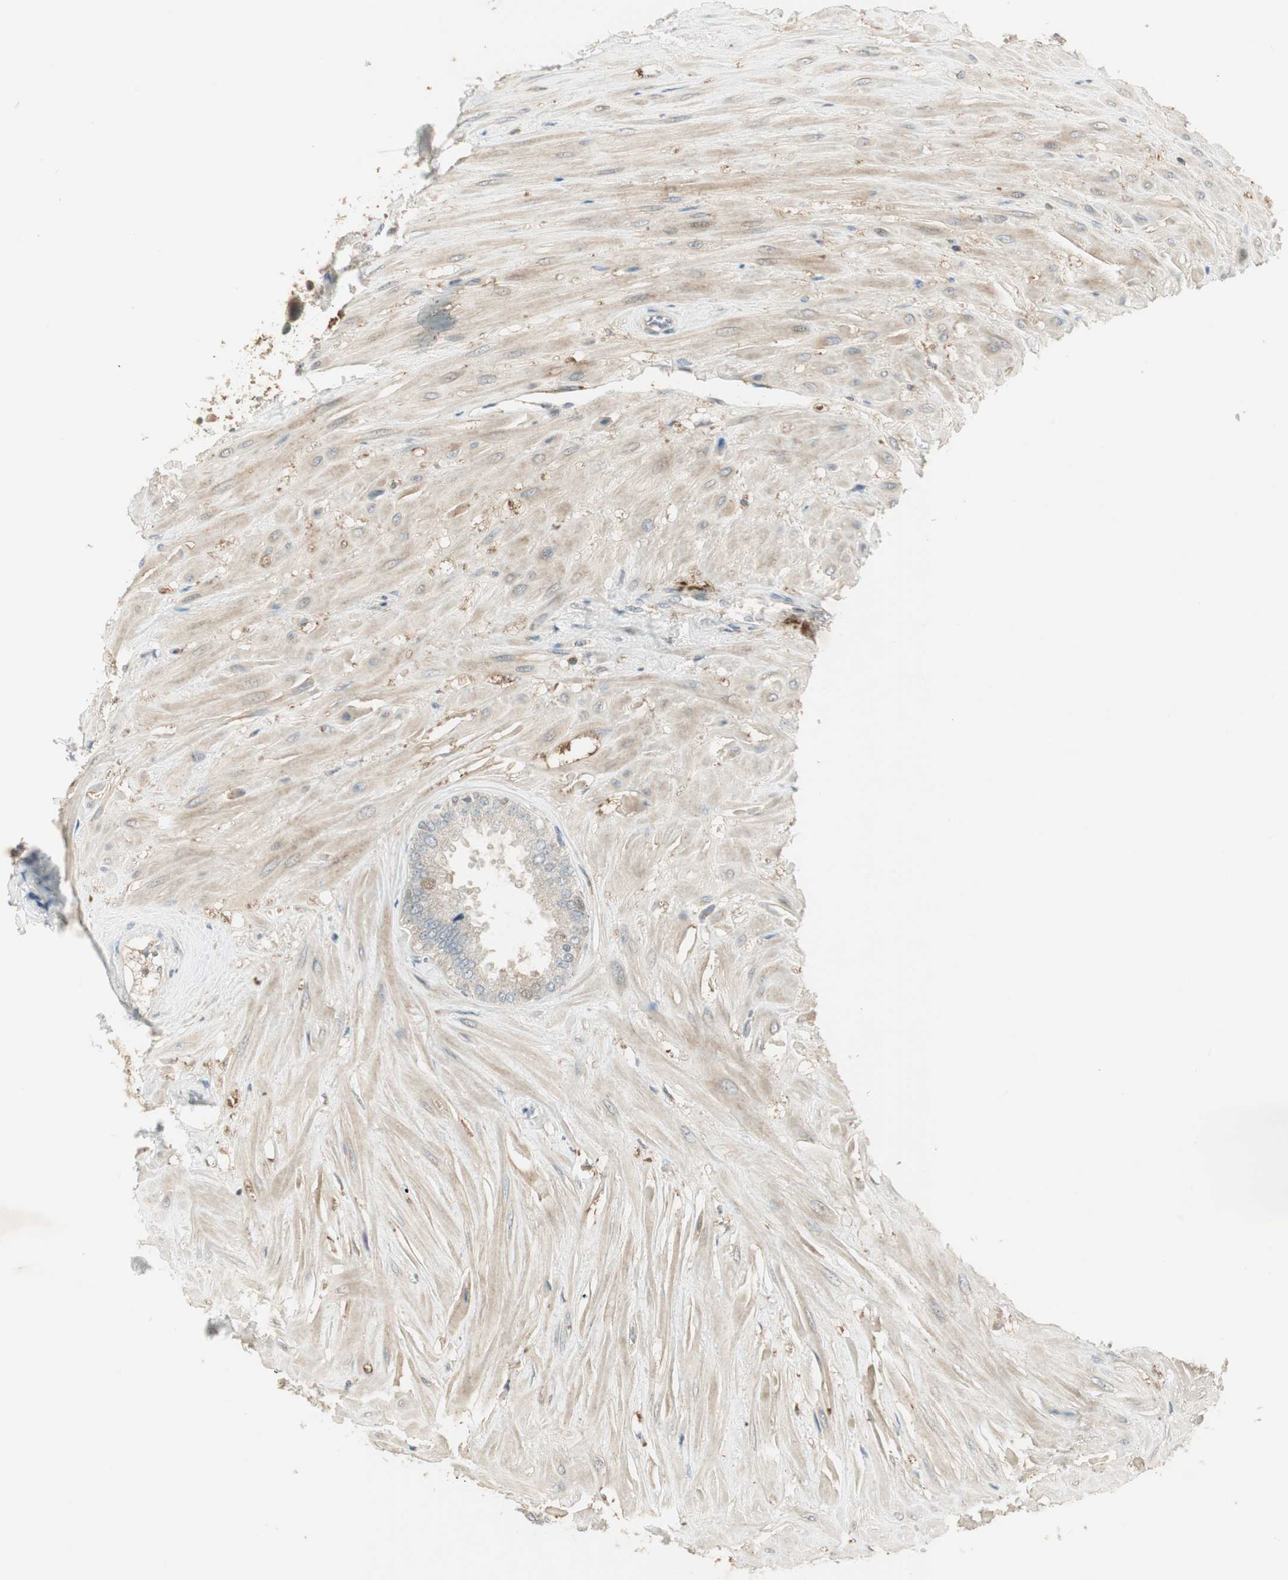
{"staining": {"intensity": "weak", "quantity": "25%-75%", "location": "cytoplasmic/membranous"}, "tissue": "seminal vesicle", "cell_type": "Glandular cells", "image_type": "normal", "snomed": [{"axis": "morphology", "description": "Normal tissue, NOS"}, {"axis": "topography", "description": "Seminal veicle"}], "caption": "An immunohistochemistry micrograph of unremarkable tissue is shown. Protein staining in brown shows weak cytoplasmic/membranous positivity in seminal vesicle within glandular cells. The staining is performed using DAB brown chromogen to label protein expression. The nuclei are counter-stained blue using hematoxylin.", "gene": "USP2", "patient": {"sex": "male", "age": 46}}